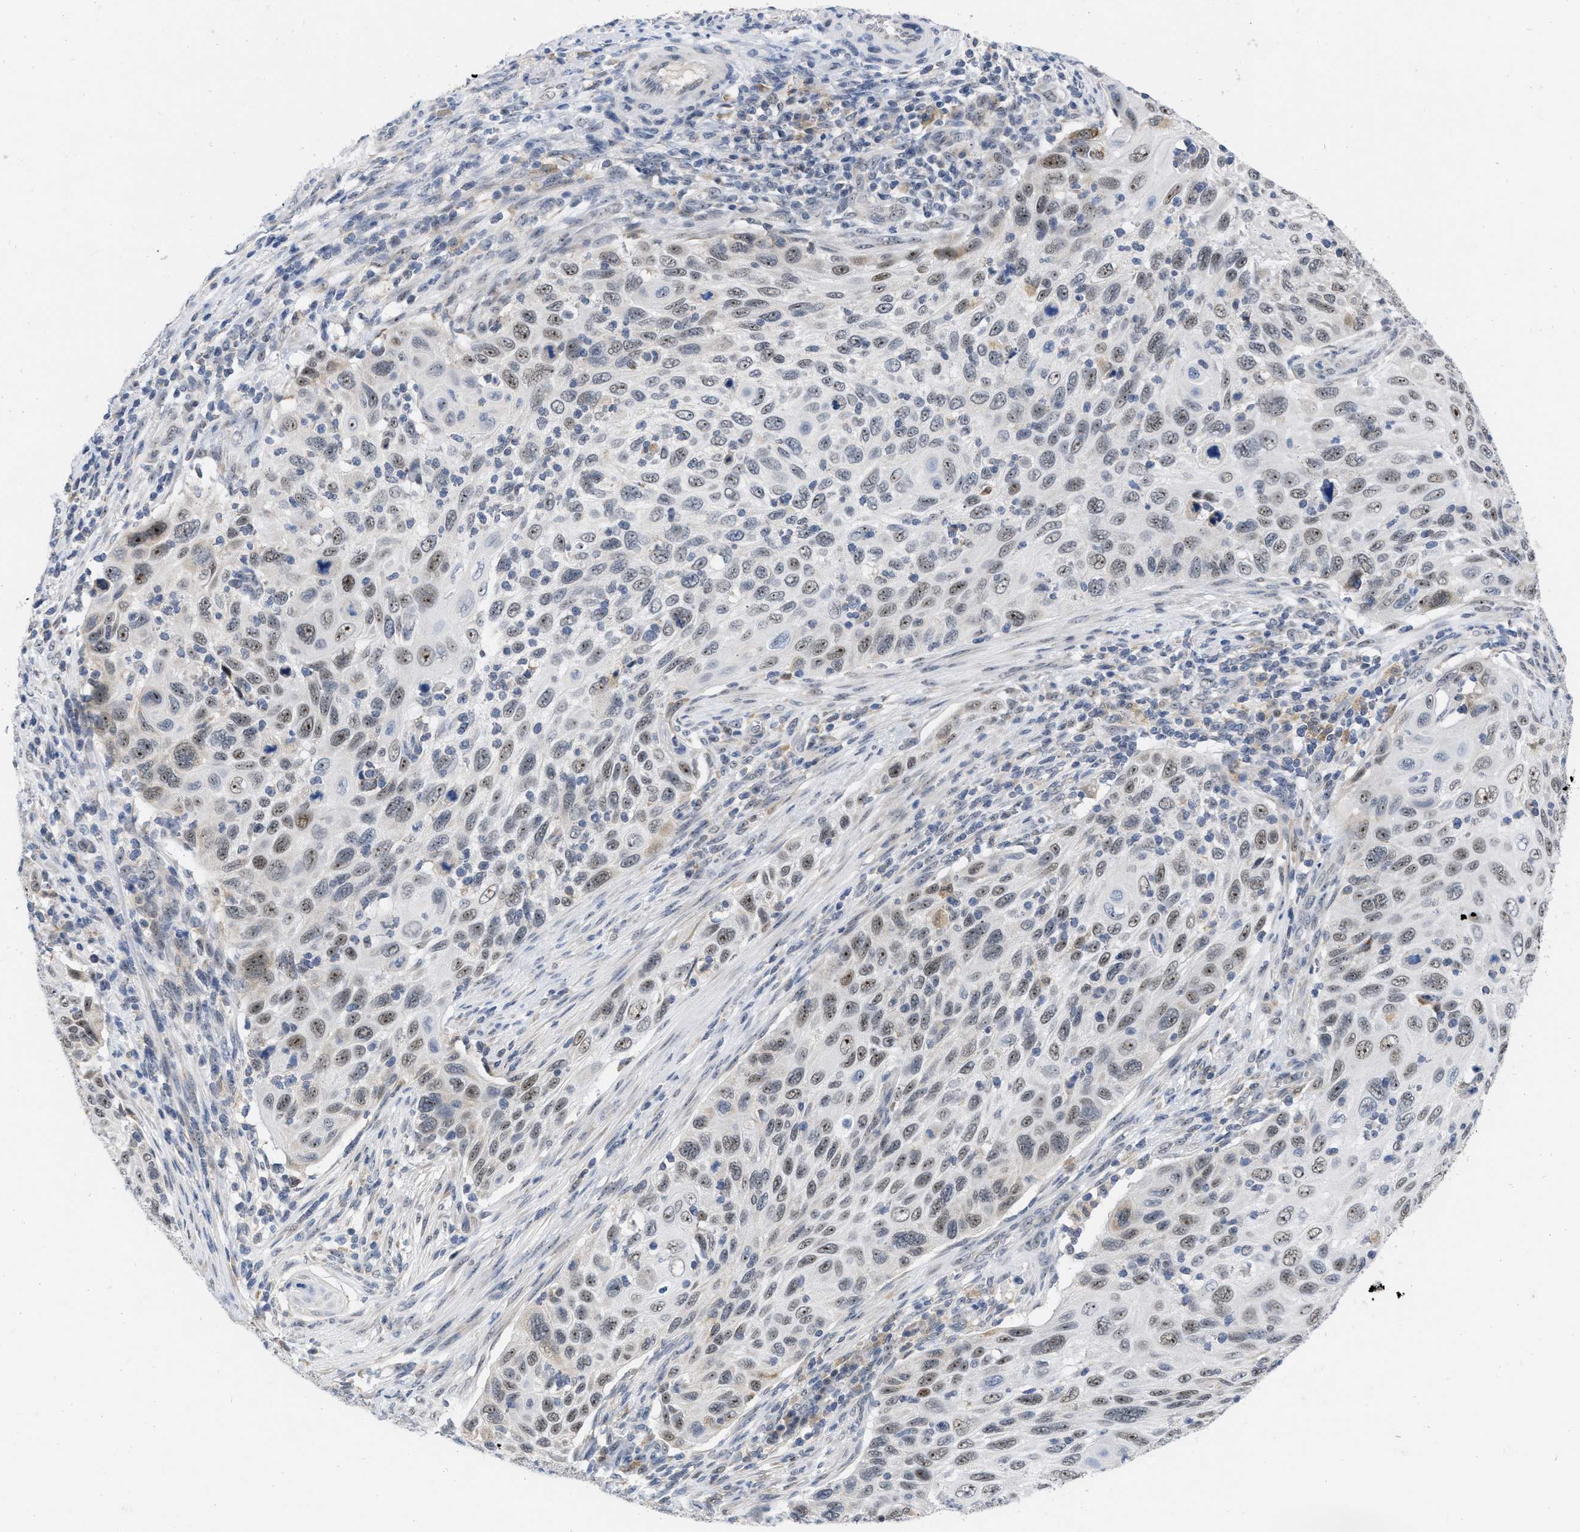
{"staining": {"intensity": "weak", "quantity": "25%-75%", "location": "nuclear"}, "tissue": "cervical cancer", "cell_type": "Tumor cells", "image_type": "cancer", "snomed": [{"axis": "morphology", "description": "Squamous cell carcinoma, NOS"}, {"axis": "topography", "description": "Cervix"}], "caption": "Cervical squamous cell carcinoma stained with immunohistochemistry (IHC) shows weak nuclear positivity in about 25%-75% of tumor cells. The protein of interest is stained brown, and the nuclei are stained in blue (DAB (3,3'-diaminobenzidine) IHC with brightfield microscopy, high magnification).", "gene": "ELAC2", "patient": {"sex": "female", "age": 70}}